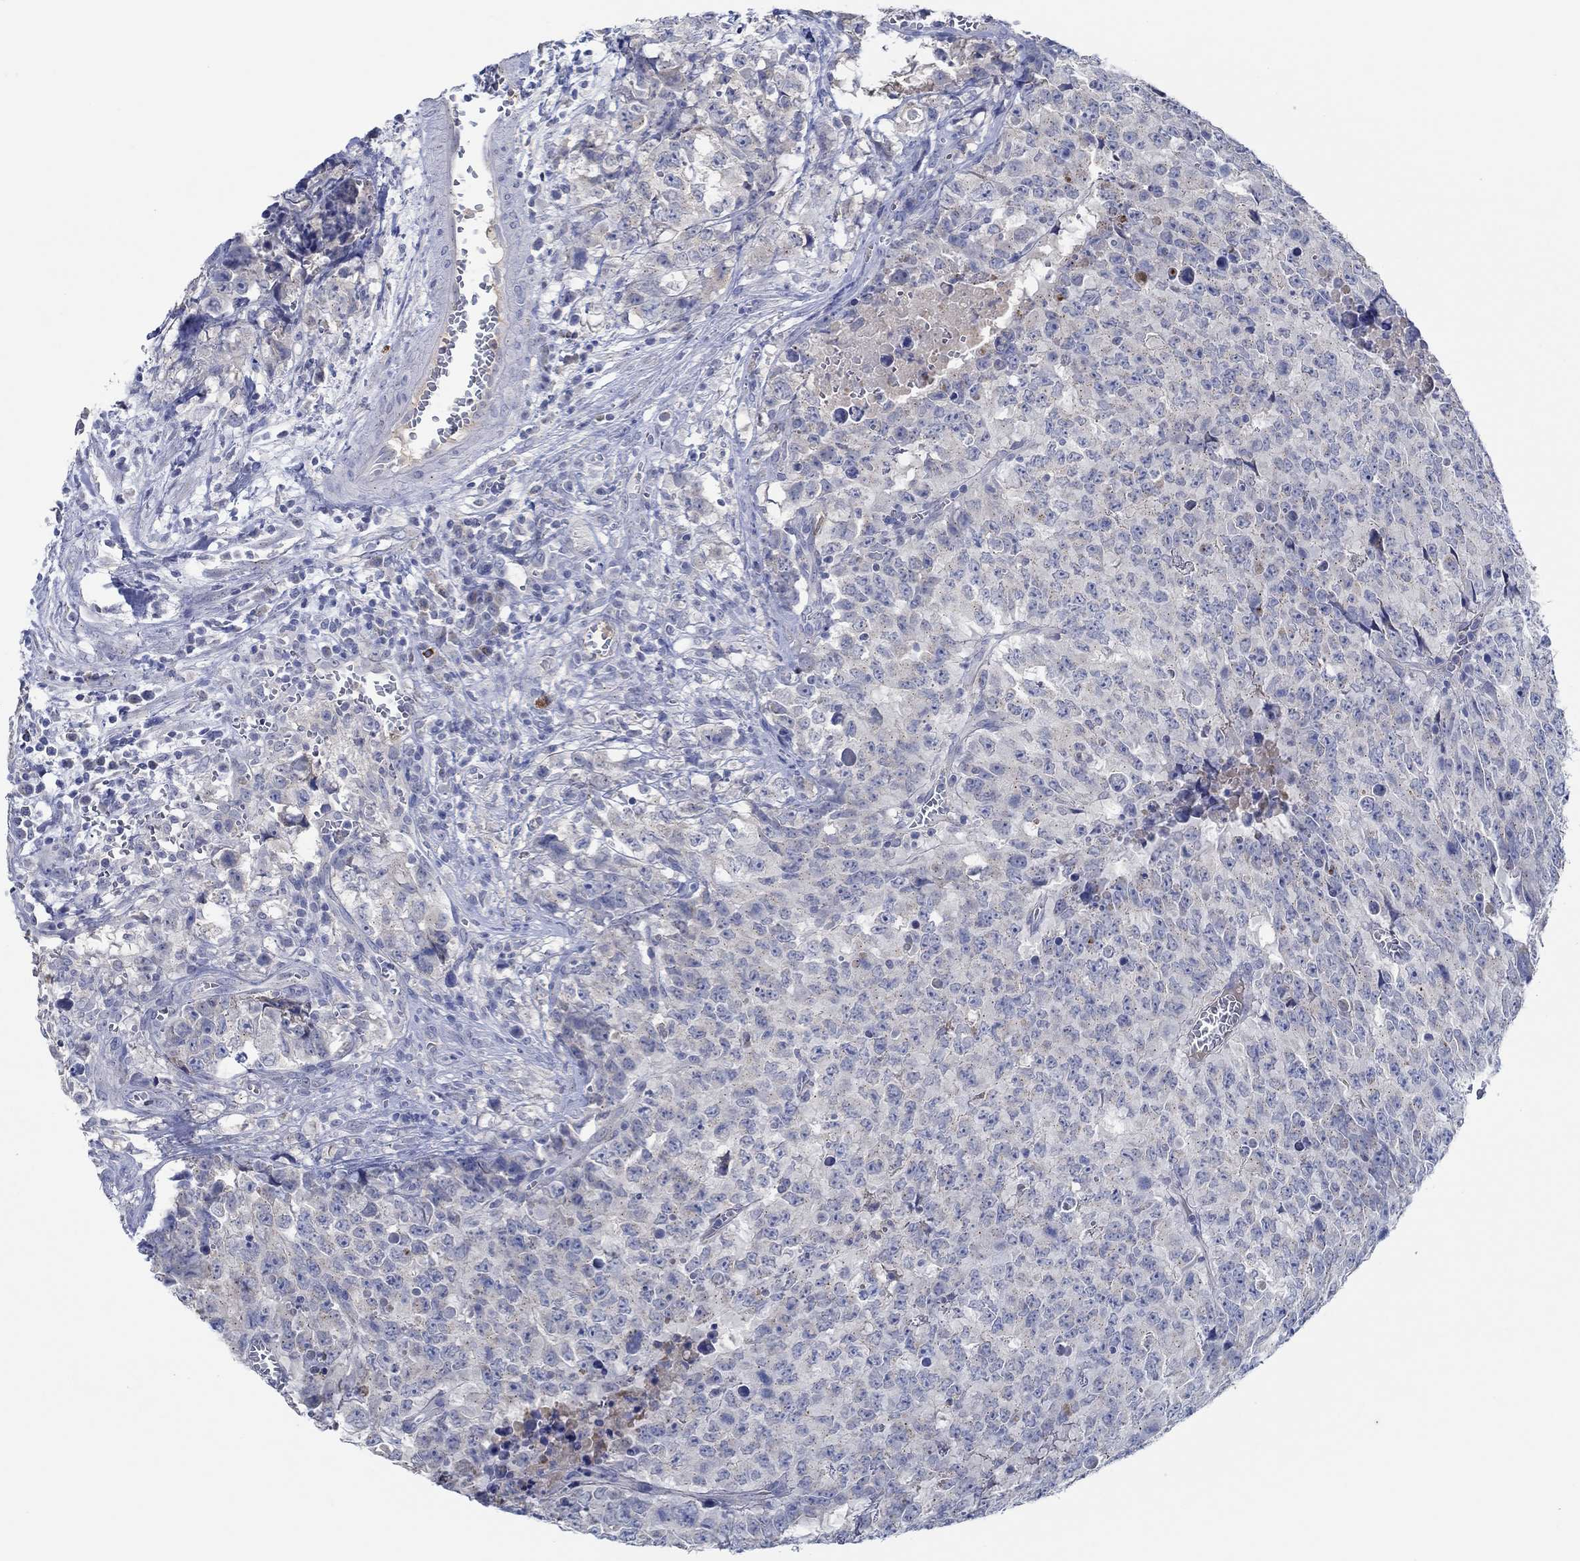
{"staining": {"intensity": "negative", "quantity": "none", "location": "none"}, "tissue": "testis cancer", "cell_type": "Tumor cells", "image_type": "cancer", "snomed": [{"axis": "morphology", "description": "Carcinoma, Embryonal, NOS"}, {"axis": "topography", "description": "Testis"}], "caption": "A high-resolution micrograph shows immunohistochemistry (IHC) staining of testis embryonal carcinoma, which displays no significant staining in tumor cells.", "gene": "CPM", "patient": {"sex": "male", "age": 23}}